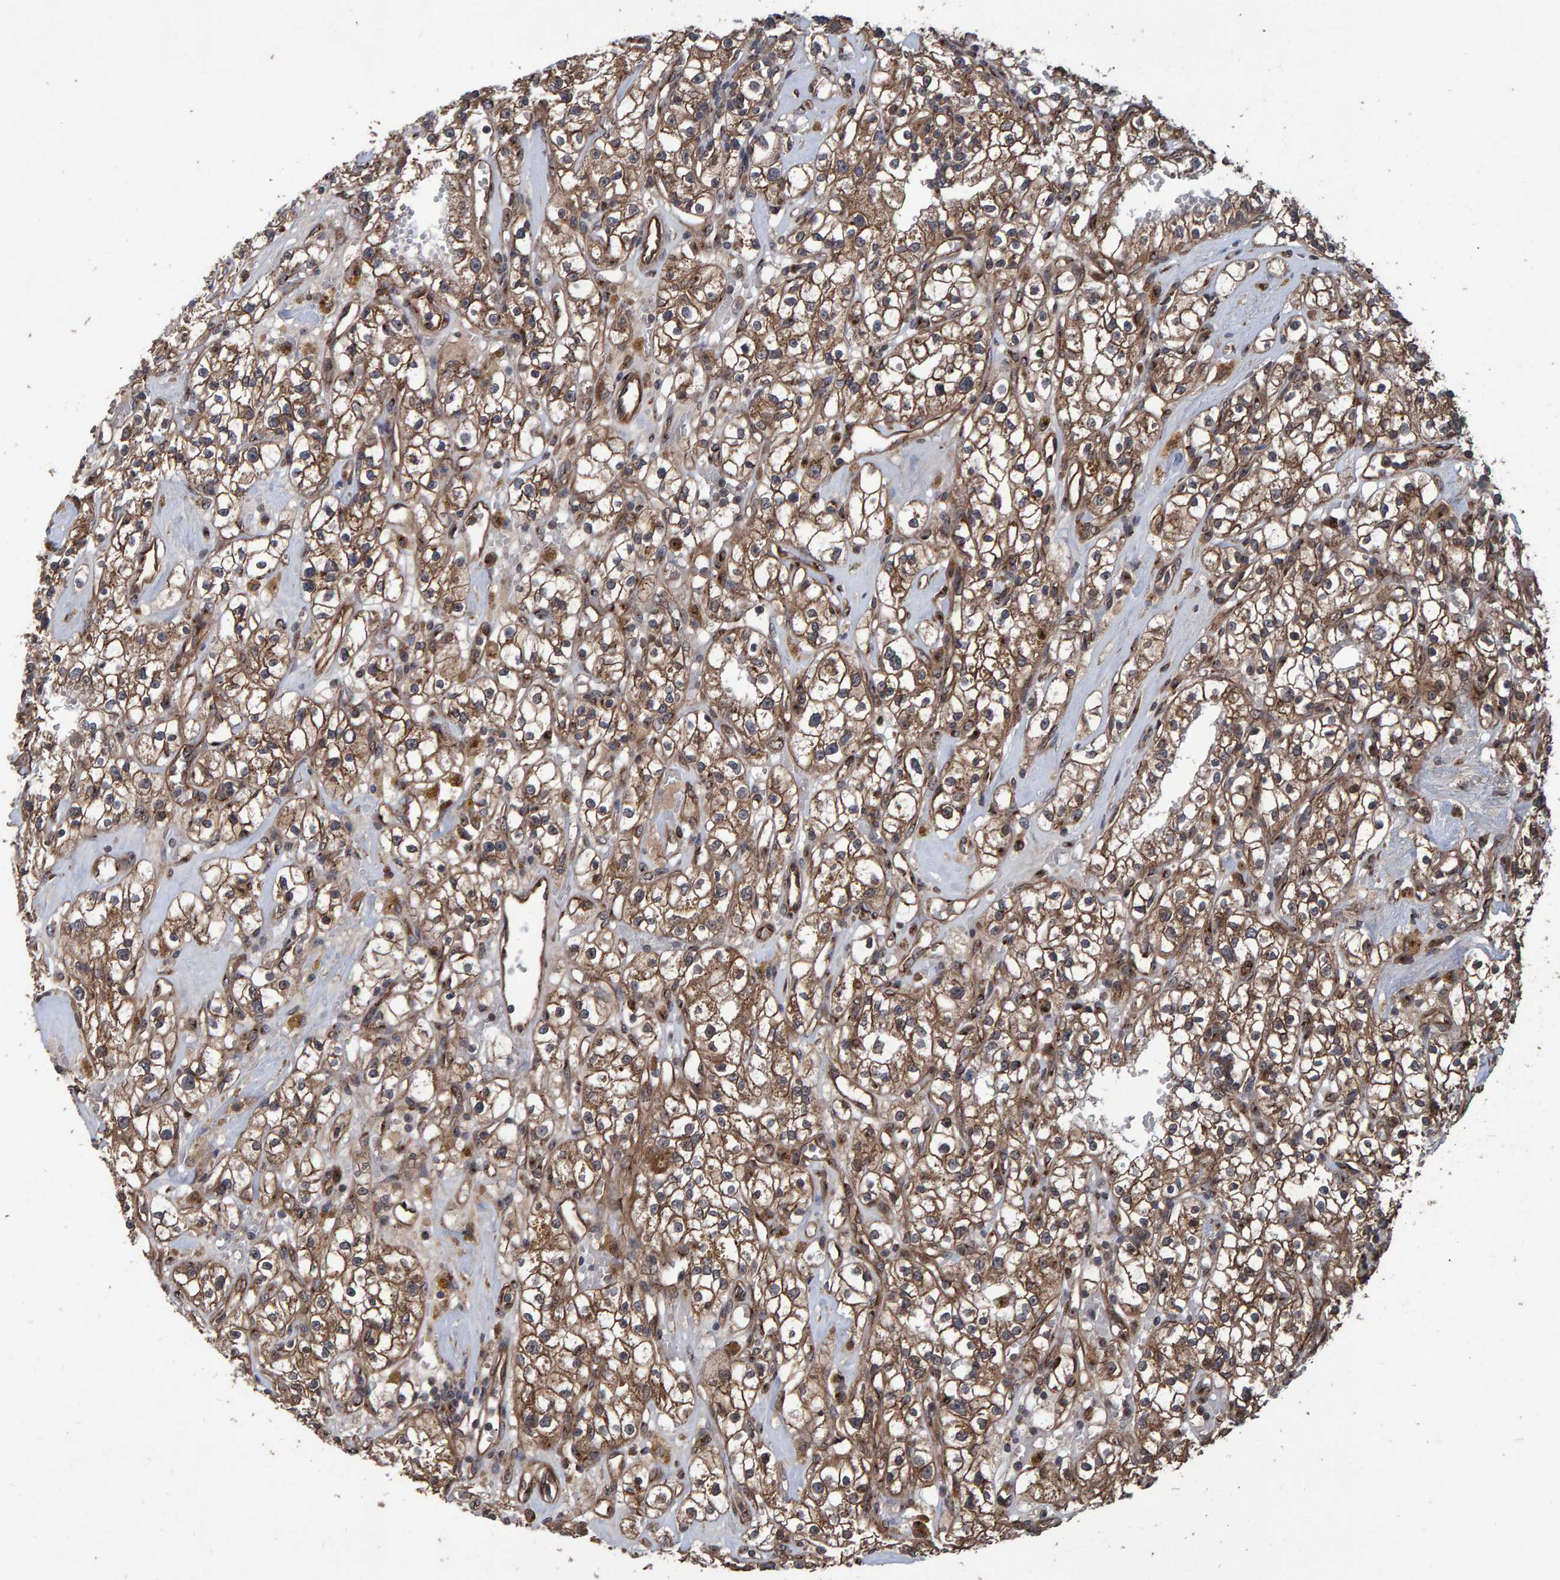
{"staining": {"intensity": "moderate", "quantity": ">75%", "location": "cytoplasmic/membranous"}, "tissue": "renal cancer", "cell_type": "Tumor cells", "image_type": "cancer", "snomed": [{"axis": "morphology", "description": "Adenocarcinoma, NOS"}, {"axis": "topography", "description": "Kidney"}], "caption": "The photomicrograph displays a brown stain indicating the presence of a protein in the cytoplasmic/membranous of tumor cells in adenocarcinoma (renal).", "gene": "TRIM68", "patient": {"sex": "male", "age": 56}}